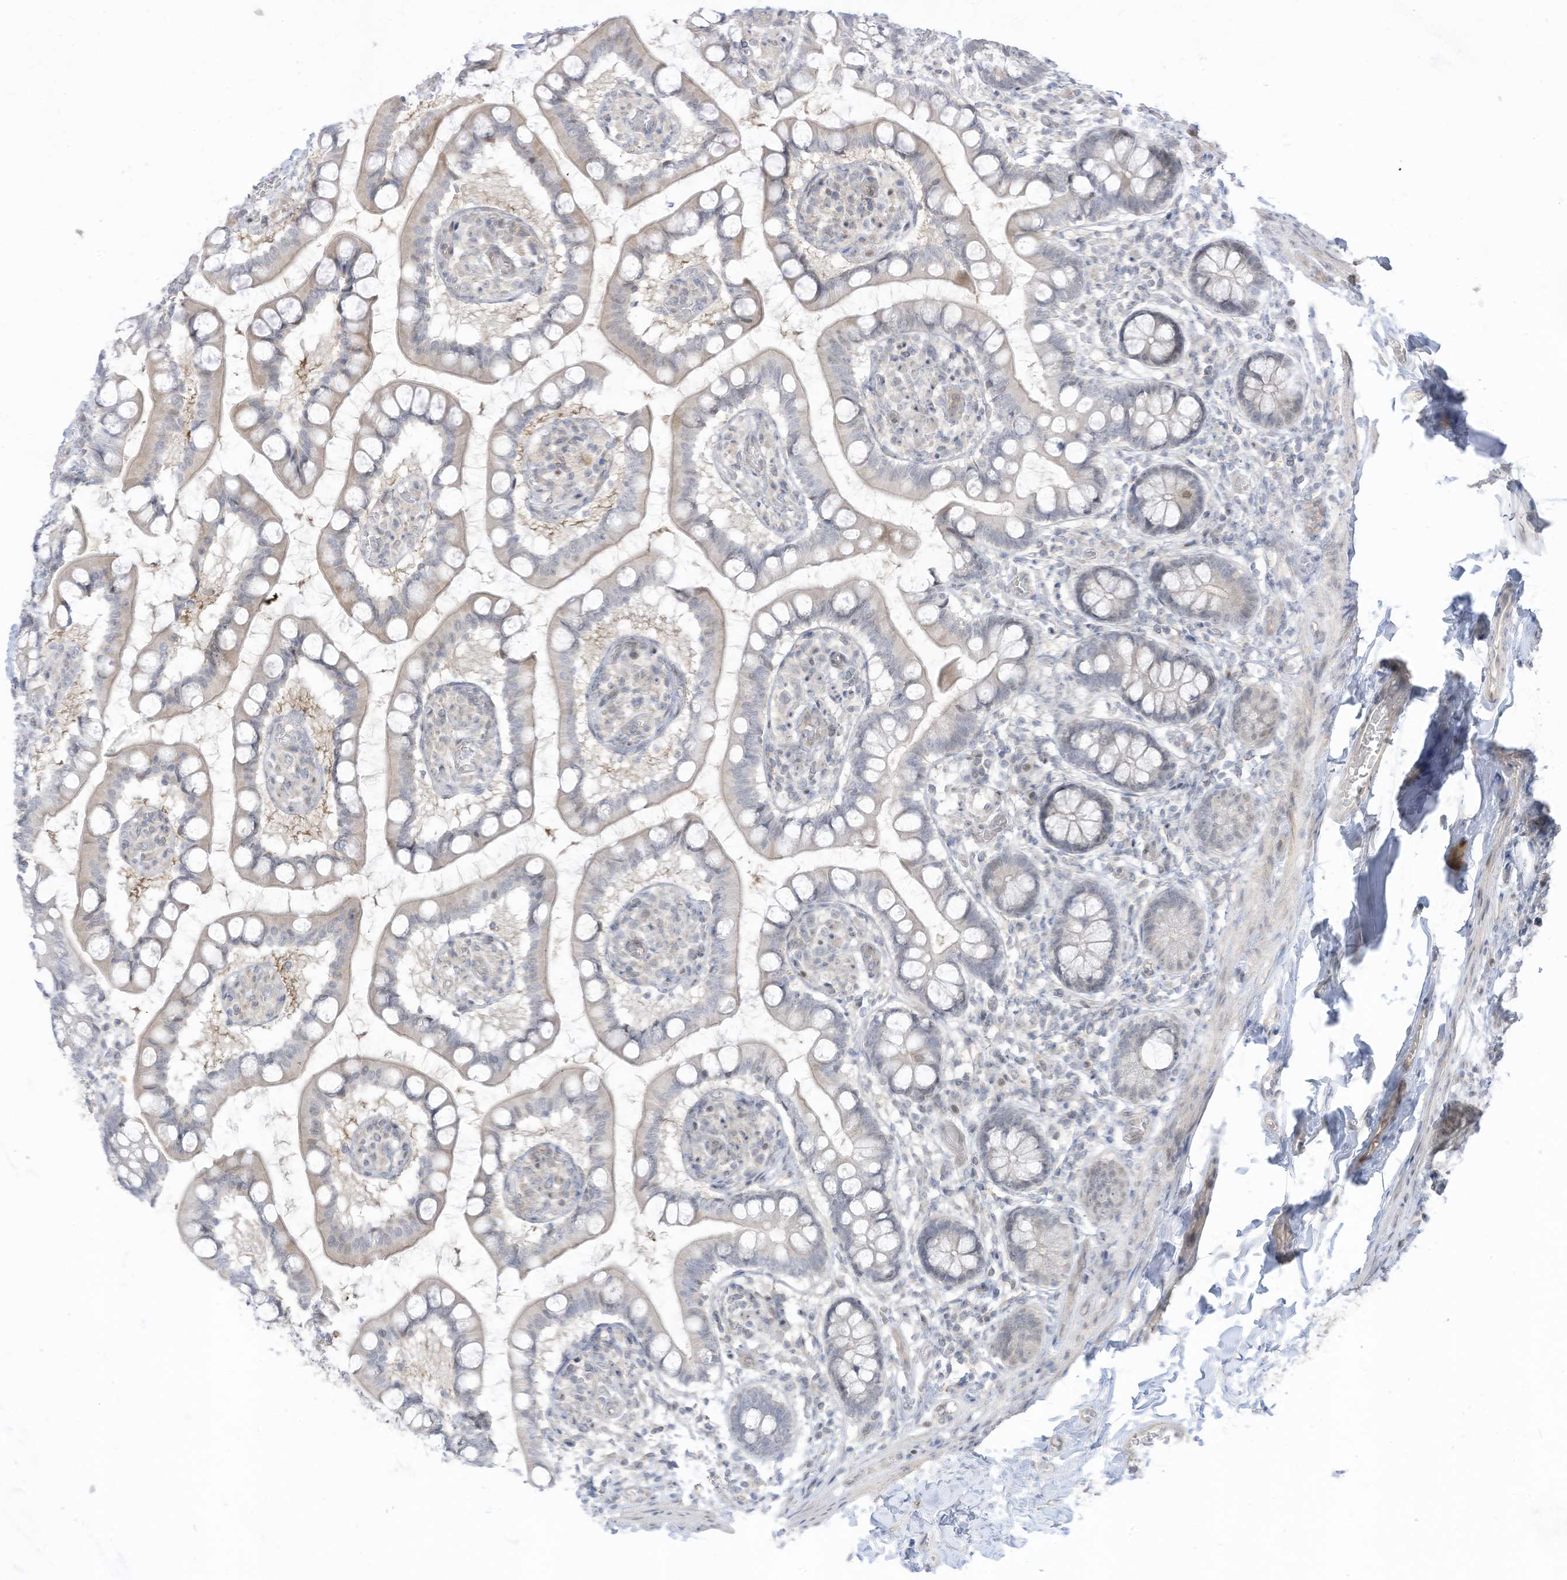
{"staining": {"intensity": "weak", "quantity": "<25%", "location": "cytoplasmic/membranous"}, "tissue": "small intestine", "cell_type": "Glandular cells", "image_type": "normal", "snomed": [{"axis": "morphology", "description": "Normal tissue, NOS"}, {"axis": "topography", "description": "Small intestine"}], "caption": "Immunohistochemistry (IHC) of unremarkable human small intestine shows no expression in glandular cells.", "gene": "ASPRV1", "patient": {"sex": "male", "age": 52}}